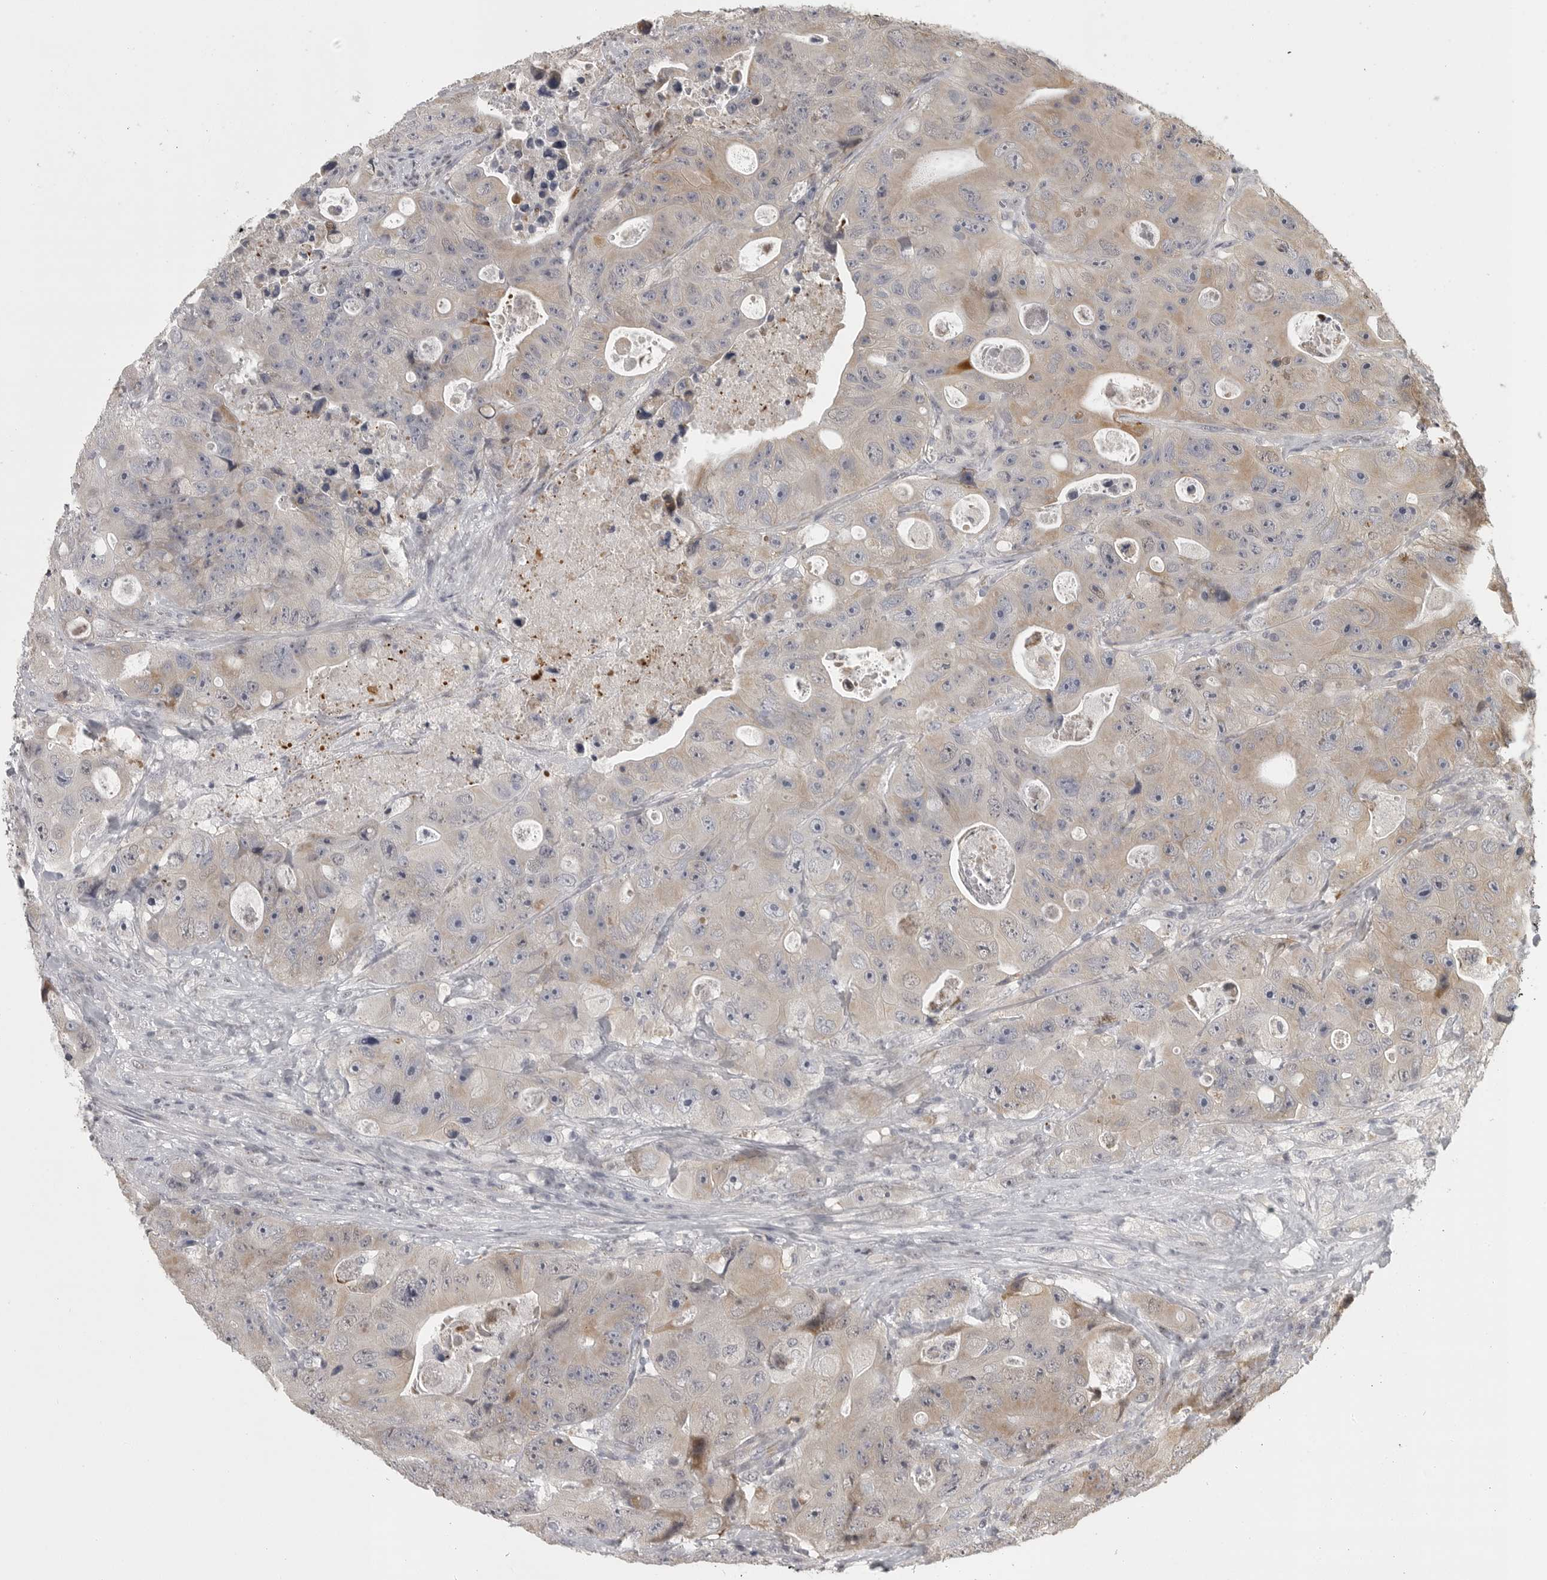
{"staining": {"intensity": "weak", "quantity": "25%-75%", "location": "cytoplasmic/membranous,nuclear"}, "tissue": "colorectal cancer", "cell_type": "Tumor cells", "image_type": "cancer", "snomed": [{"axis": "morphology", "description": "Adenocarcinoma, NOS"}, {"axis": "topography", "description": "Colon"}], "caption": "Weak cytoplasmic/membranous and nuclear protein staining is present in approximately 25%-75% of tumor cells in colorectal cancer.", "gene": "POLE2", "patient": {"sex": "female", "age": 46}}